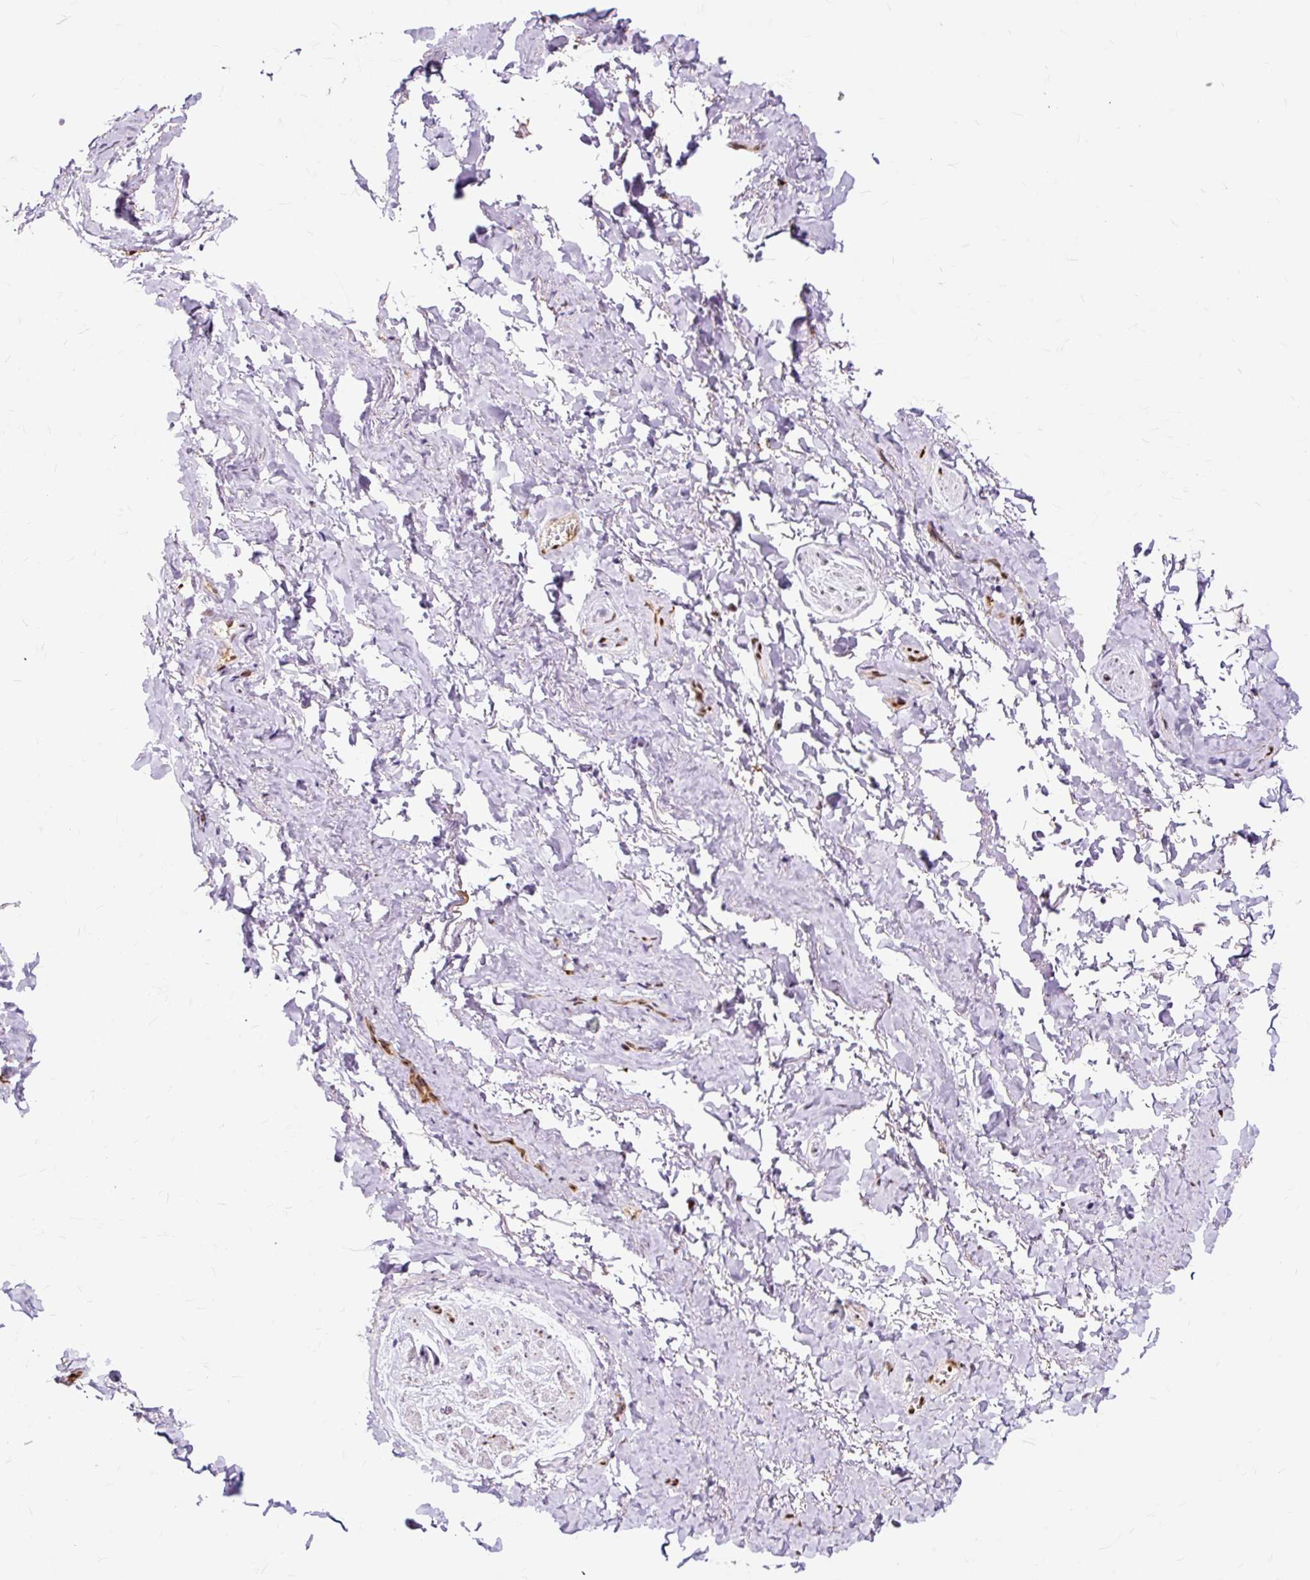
{"staining": {"intensity": "moderate", "quantity": ">75%", "location": "nuclear"}, "tissue": "adipose tissue", "cell_type": "Adipocytes", "image_type": "normal", "snomed": [{"axis": "morphology", "description": "Normal tissue, NOS"}, {"axis": "topography", "description": "Vulva"}, {"axis": "topography", "description": "Vagina"}, {"axis": "topography", "description": "Peripheral nerve tissue"}], "caption": "Moderate nuclear protein expression is seen in approximately >75% of adipocytes in adipose tissue.", "gene": "XRCC6", "patient": {"sex": "female", "age": 66}}